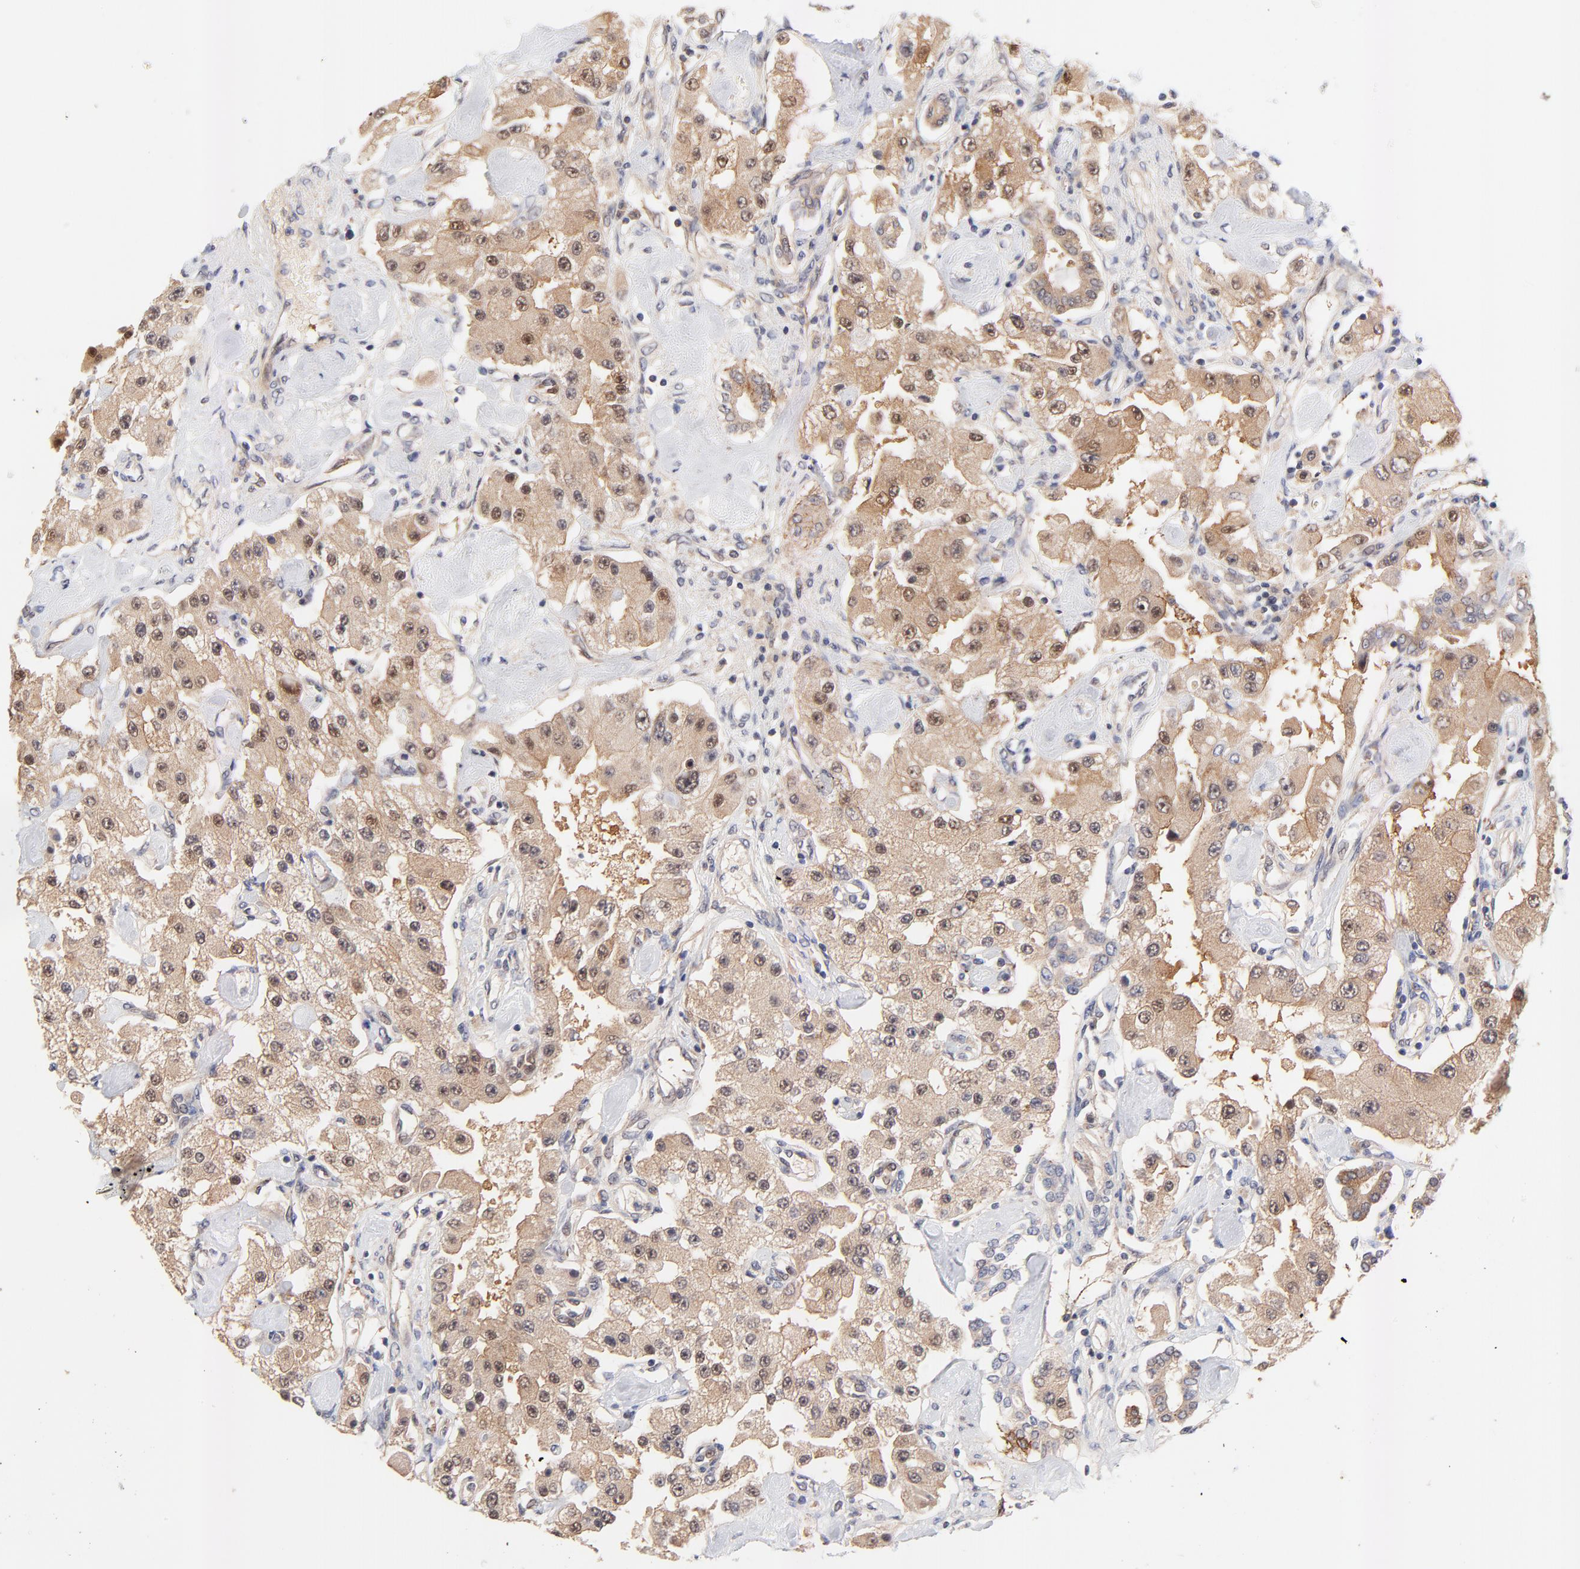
{"staining": {"intensity": "moderate", "quantity": ">75%", "location": "cytoplasmic/membranous,nuclear"}, "tissue": "carcinoid", "cell_type": "Tumor cells", "image_type": "cancer", "snomed": [{"axis": "morphology", "description": "Carcinoid, malignant, NOS"}, {"axis": "topography", "description": "Pancreas"}], "caption": "Immunohistochemistry (IHC) photomicrograph of neoplastic tissue: carcinoid (malignant) stained using immunohistochemistry (IHC) shows medium levels of moderate protein expression localized specifically in the cytoplasmic/membranous and nuclear of tumor cells, appearing as a cytoplasmic/membranous and nuclear brown color.", "gene": "TXNL1", "patient": {"sex": "male", "age": 41}}